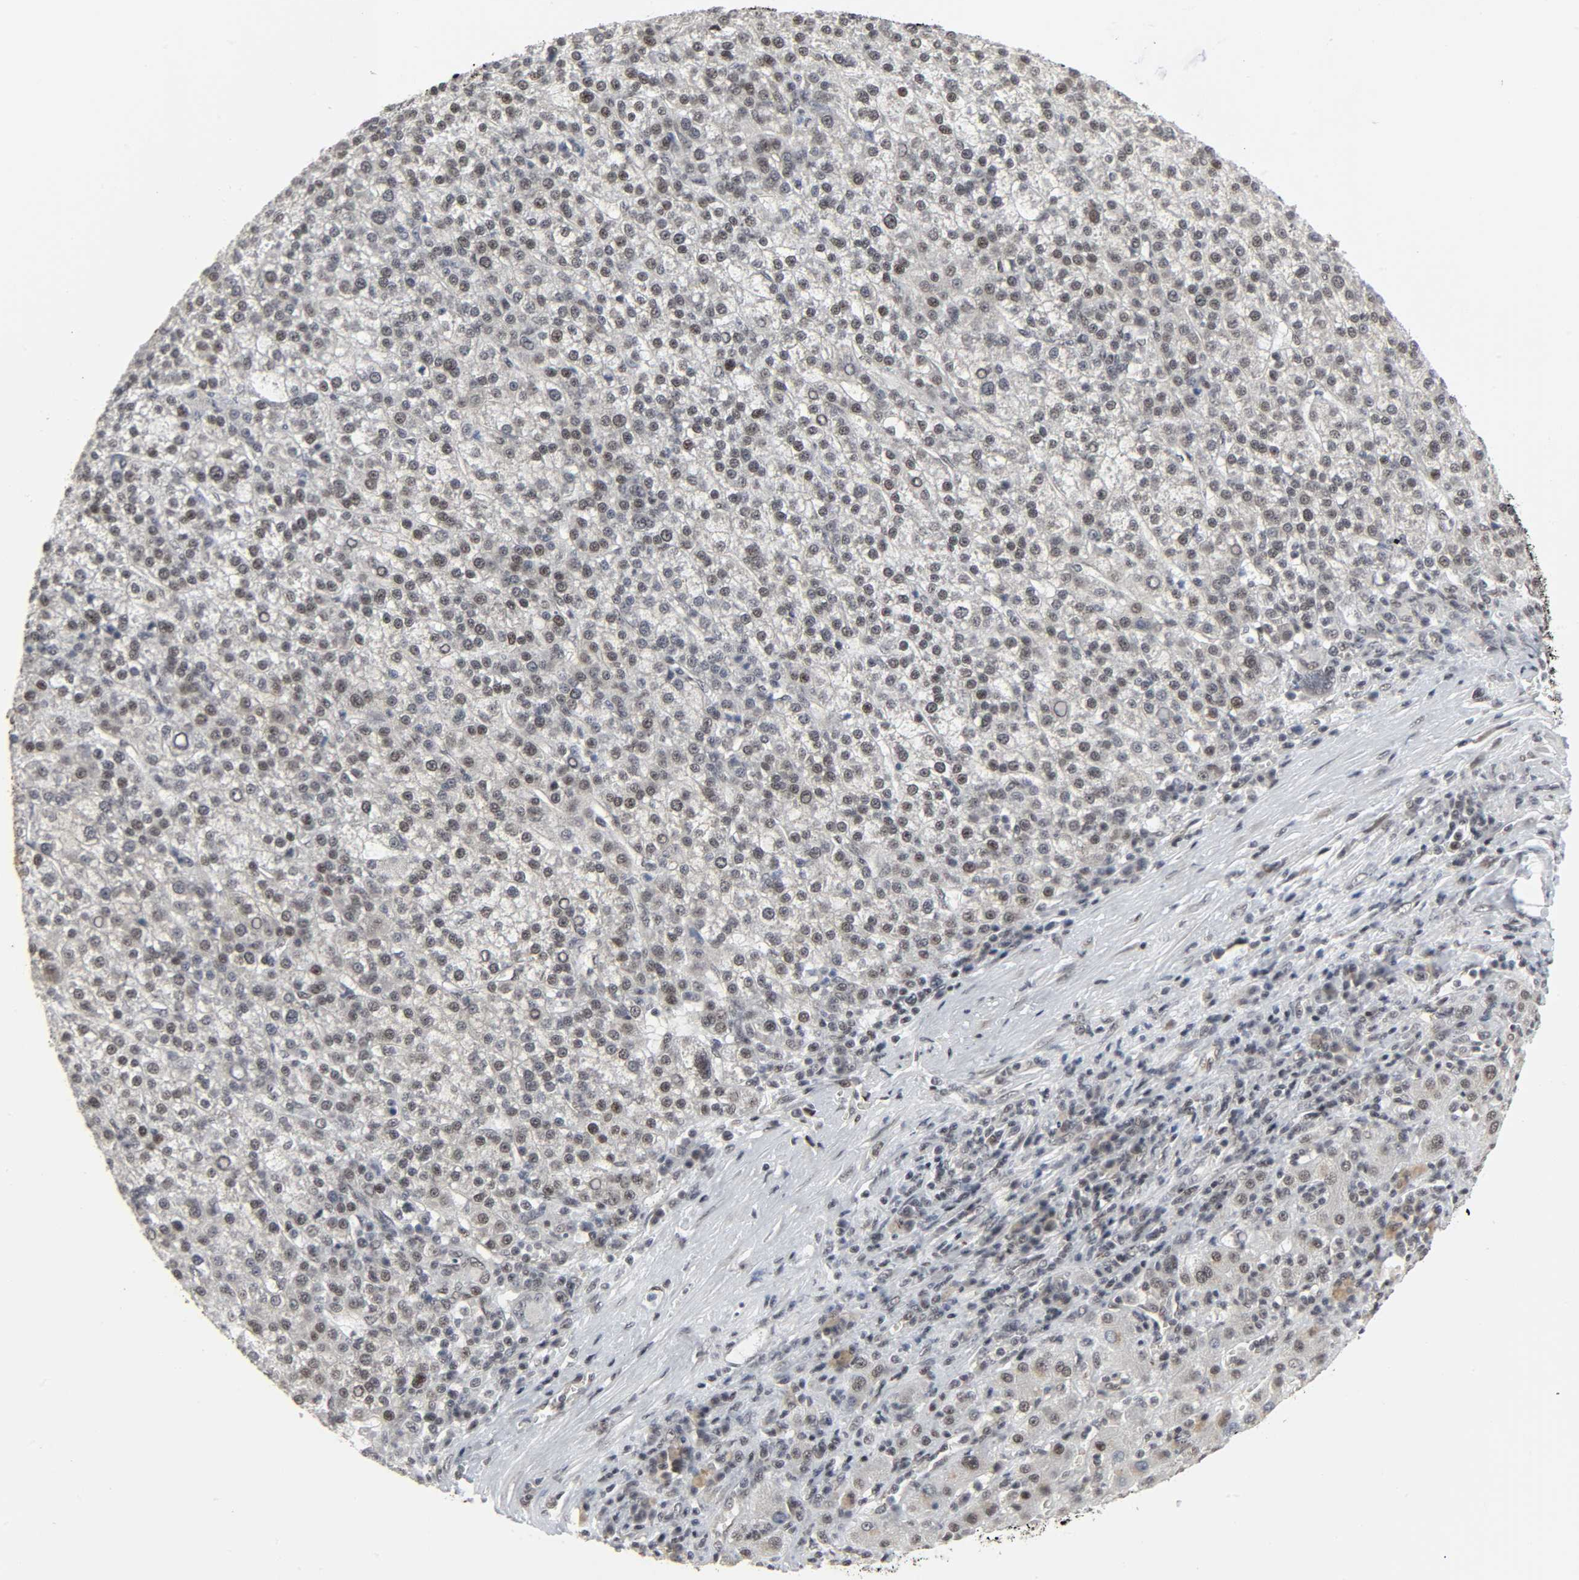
{"staining": {"intensity": "weak", "quantity": "25%-75%", "location": "nuclear"}, "tissue": "liver cancer", "cell_type": "Tumor cells", "image_type": "cancer", "snomed": [{"axis": "morphology", "description": "Carcinoma, Hepatocellular, NOS"}, {"axis": "topography", "description": "Liver"}], "caption": "Human liver hepatocellular carcinoma stained with a protein marker shows weak staining in tumor cells.", "gene": "MUC1", "patient": {"sex": "female", "age": 58}}